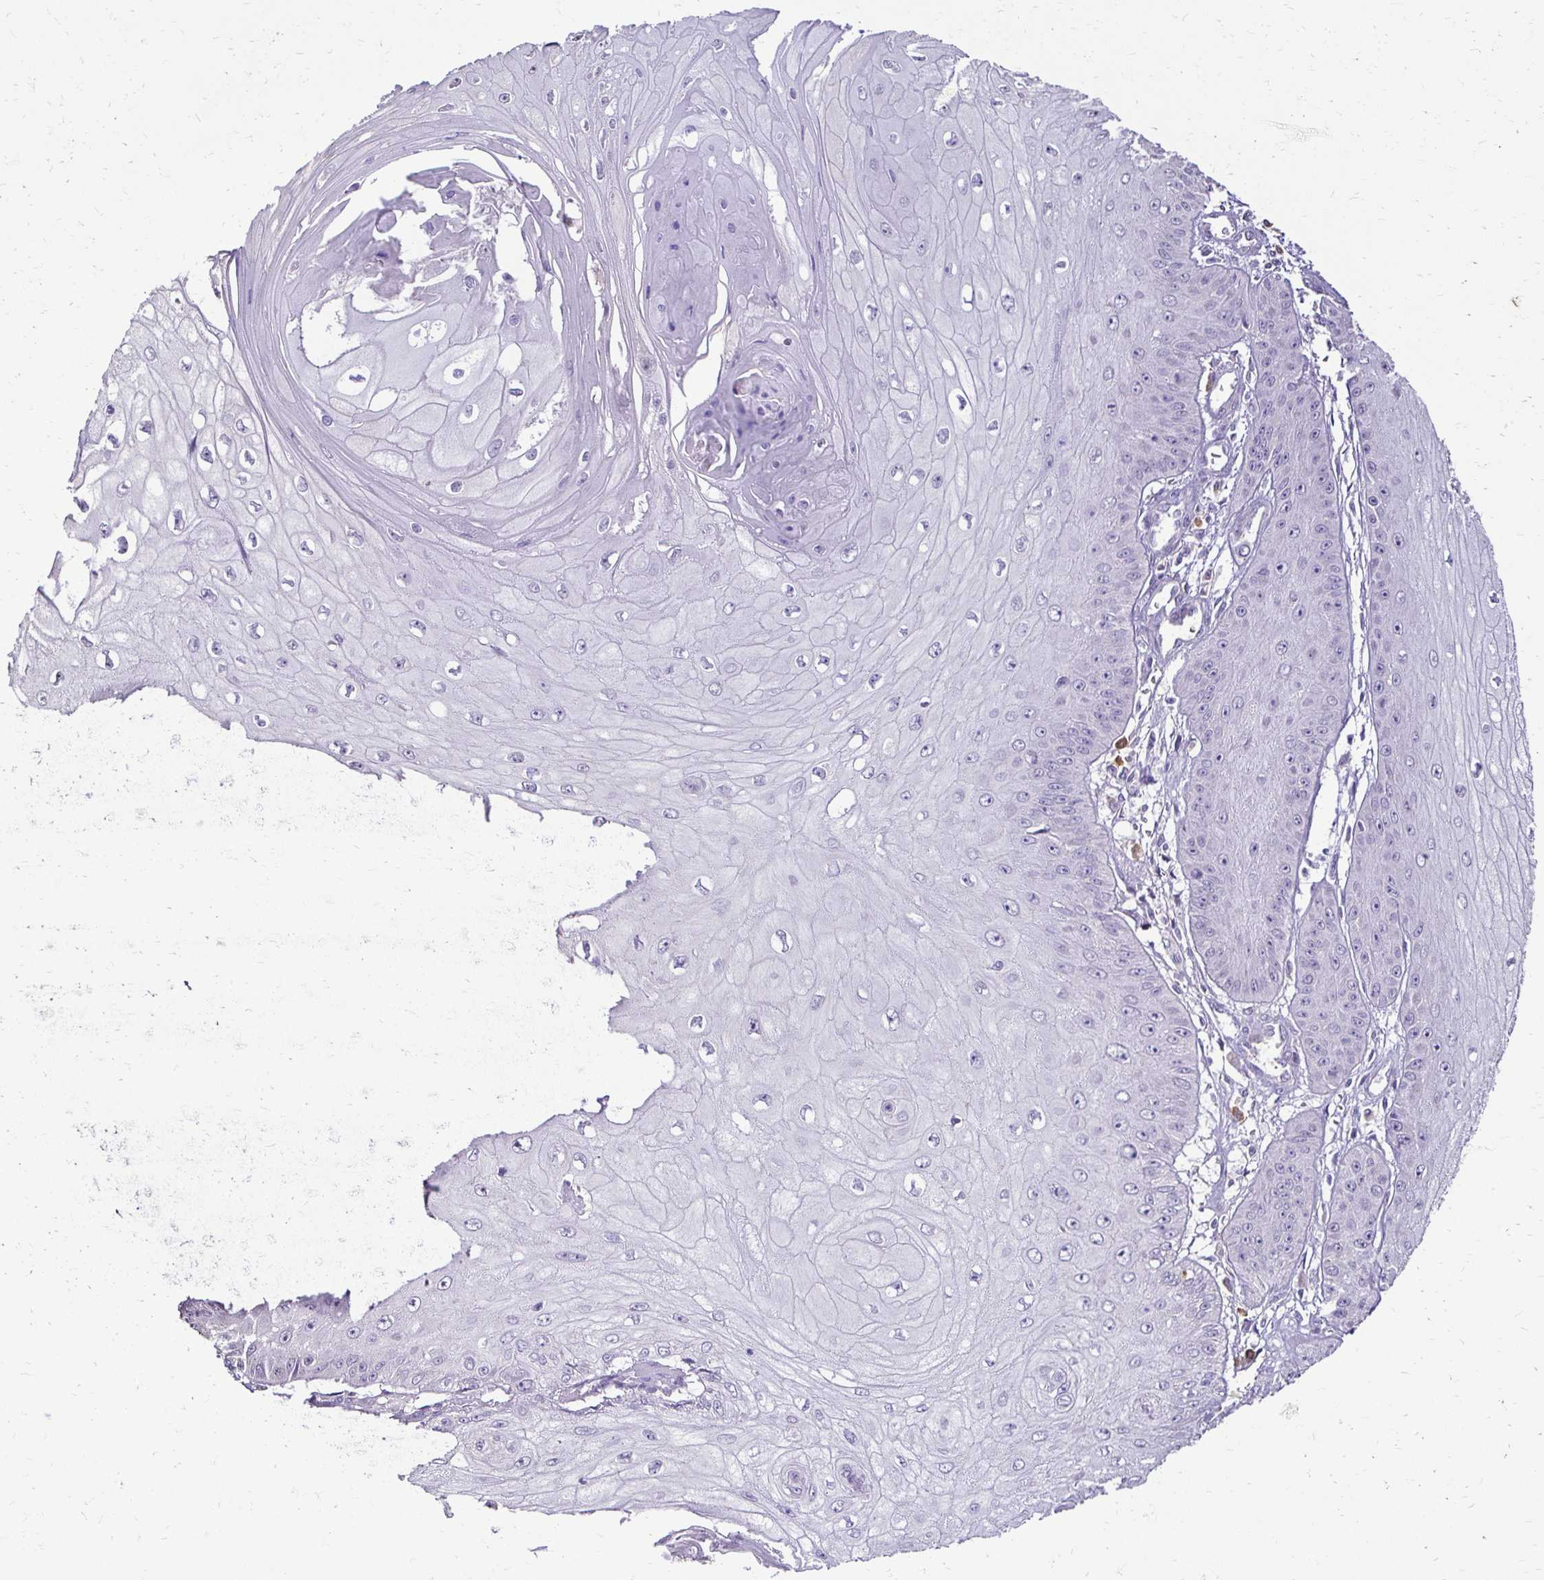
{"staining": {"intensity": "negative", "quantity": "none", "location": "none"}, "tissue": "skin cancer", "cell_type": "Tumor cells", "image_type": "cancer", "snomed": [{"axis": "morphology", "description": "Squamous cell carcinoma, NOS"}, {"axis": "topography", "description": "Skin"}], "caption": "Immunohistochemistry image of human squamous cell carcinoma (skin) stained for a protein (brown), which shows no expression in tumor cells.", "gene": "KIAA1210", "patient": {"sex": "male", "age": 70}}